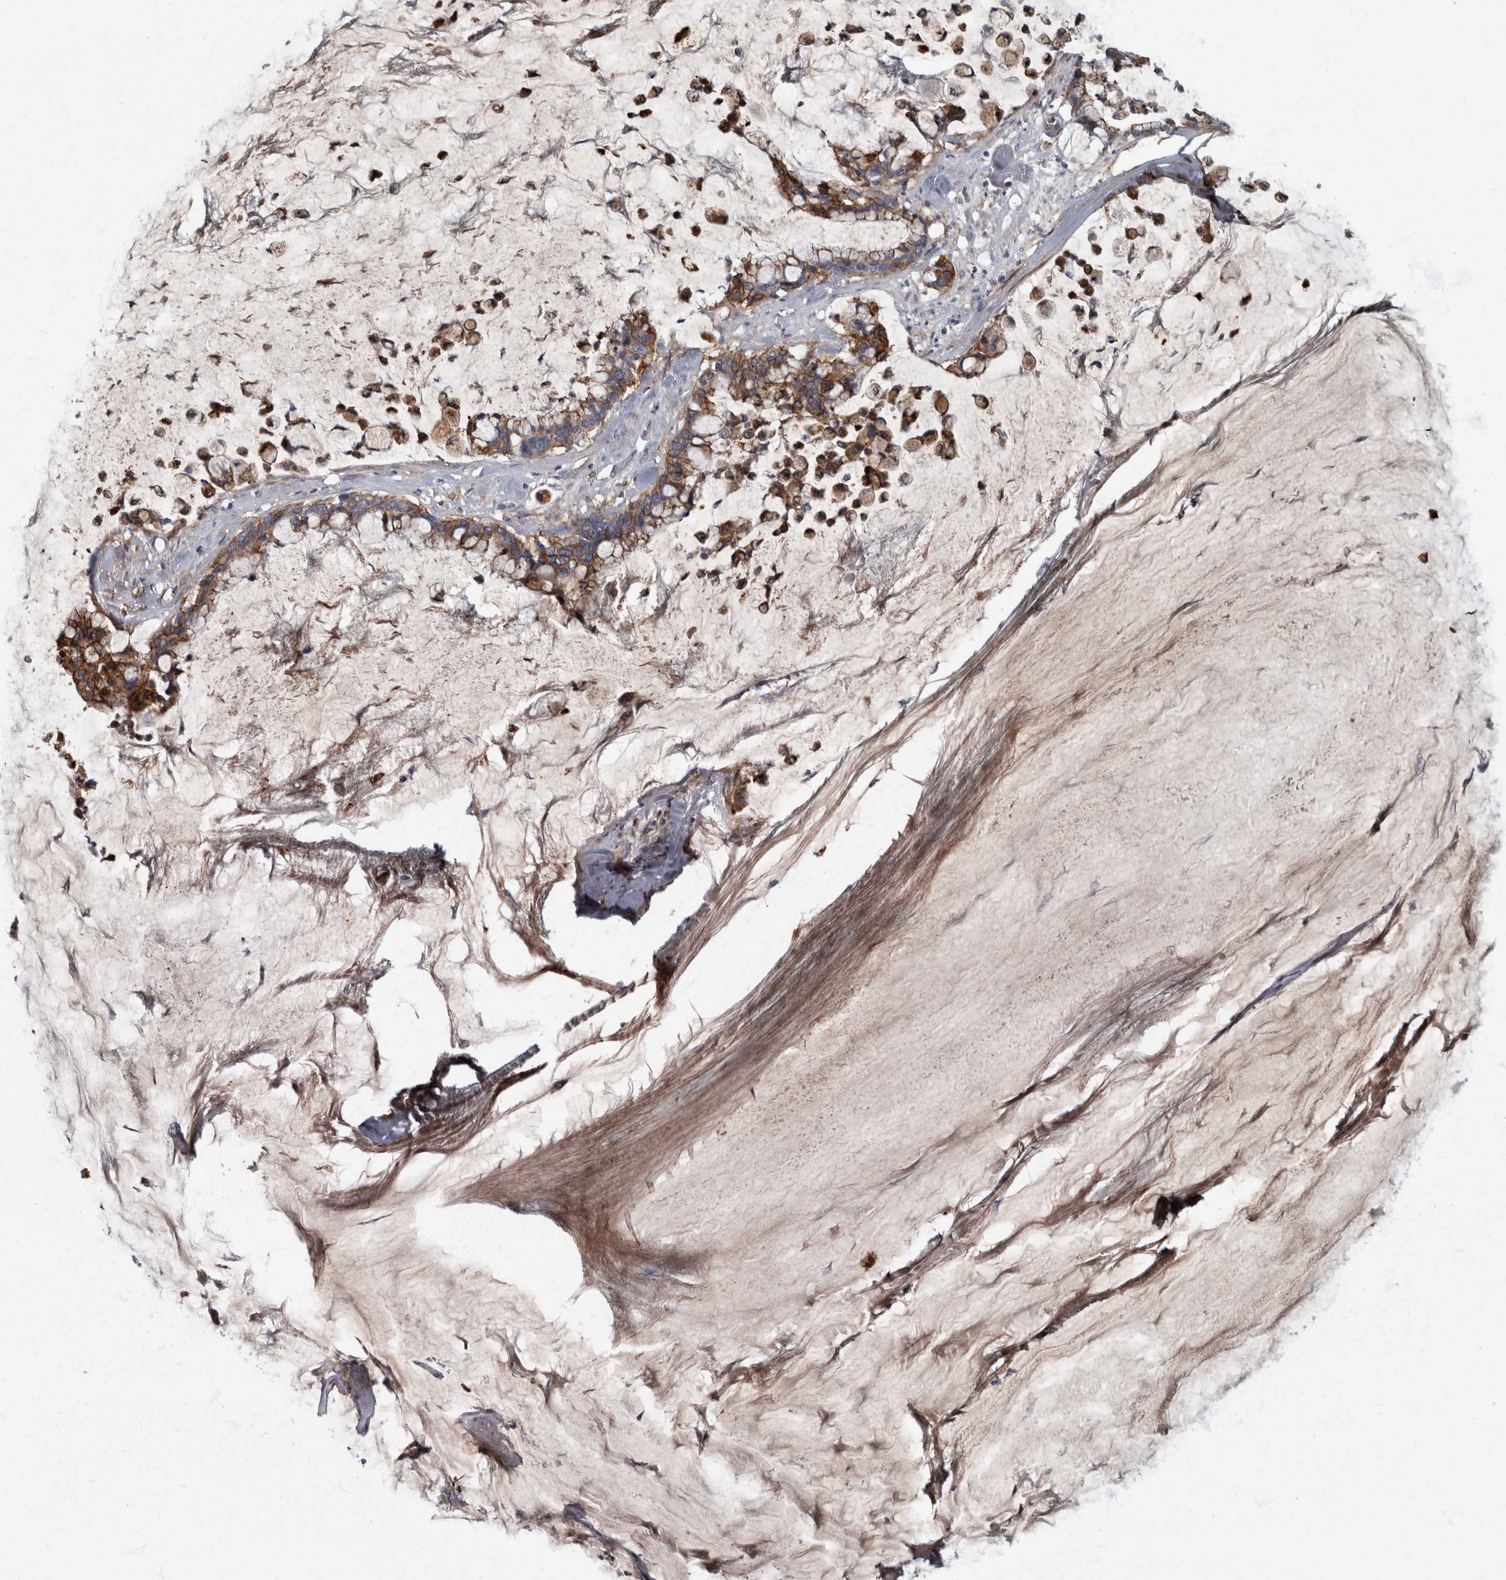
{"staining": {"intensity": "moderate", "quantity": ">75%", "location": "cytoplasmic/membranous"}, "tissue": "pancreatic cancer", "cell_type": "Tumor cells", "image_type": "cancer", "snomed": [{"axis": "morphology", "description": "Adenocarcinoma, NOS"}, {"axis": "topography", "description": "Pancreas"}], "caption": "This photomicrograph demonstrates immunohistochemistry (IHC) staining of pancreatic cancer, with medium moderate cytoplasmic/membranous staining in about >75% of tumor cells.", "gene": "DSG2", "patient": {"sex": "male", "age": 41}}